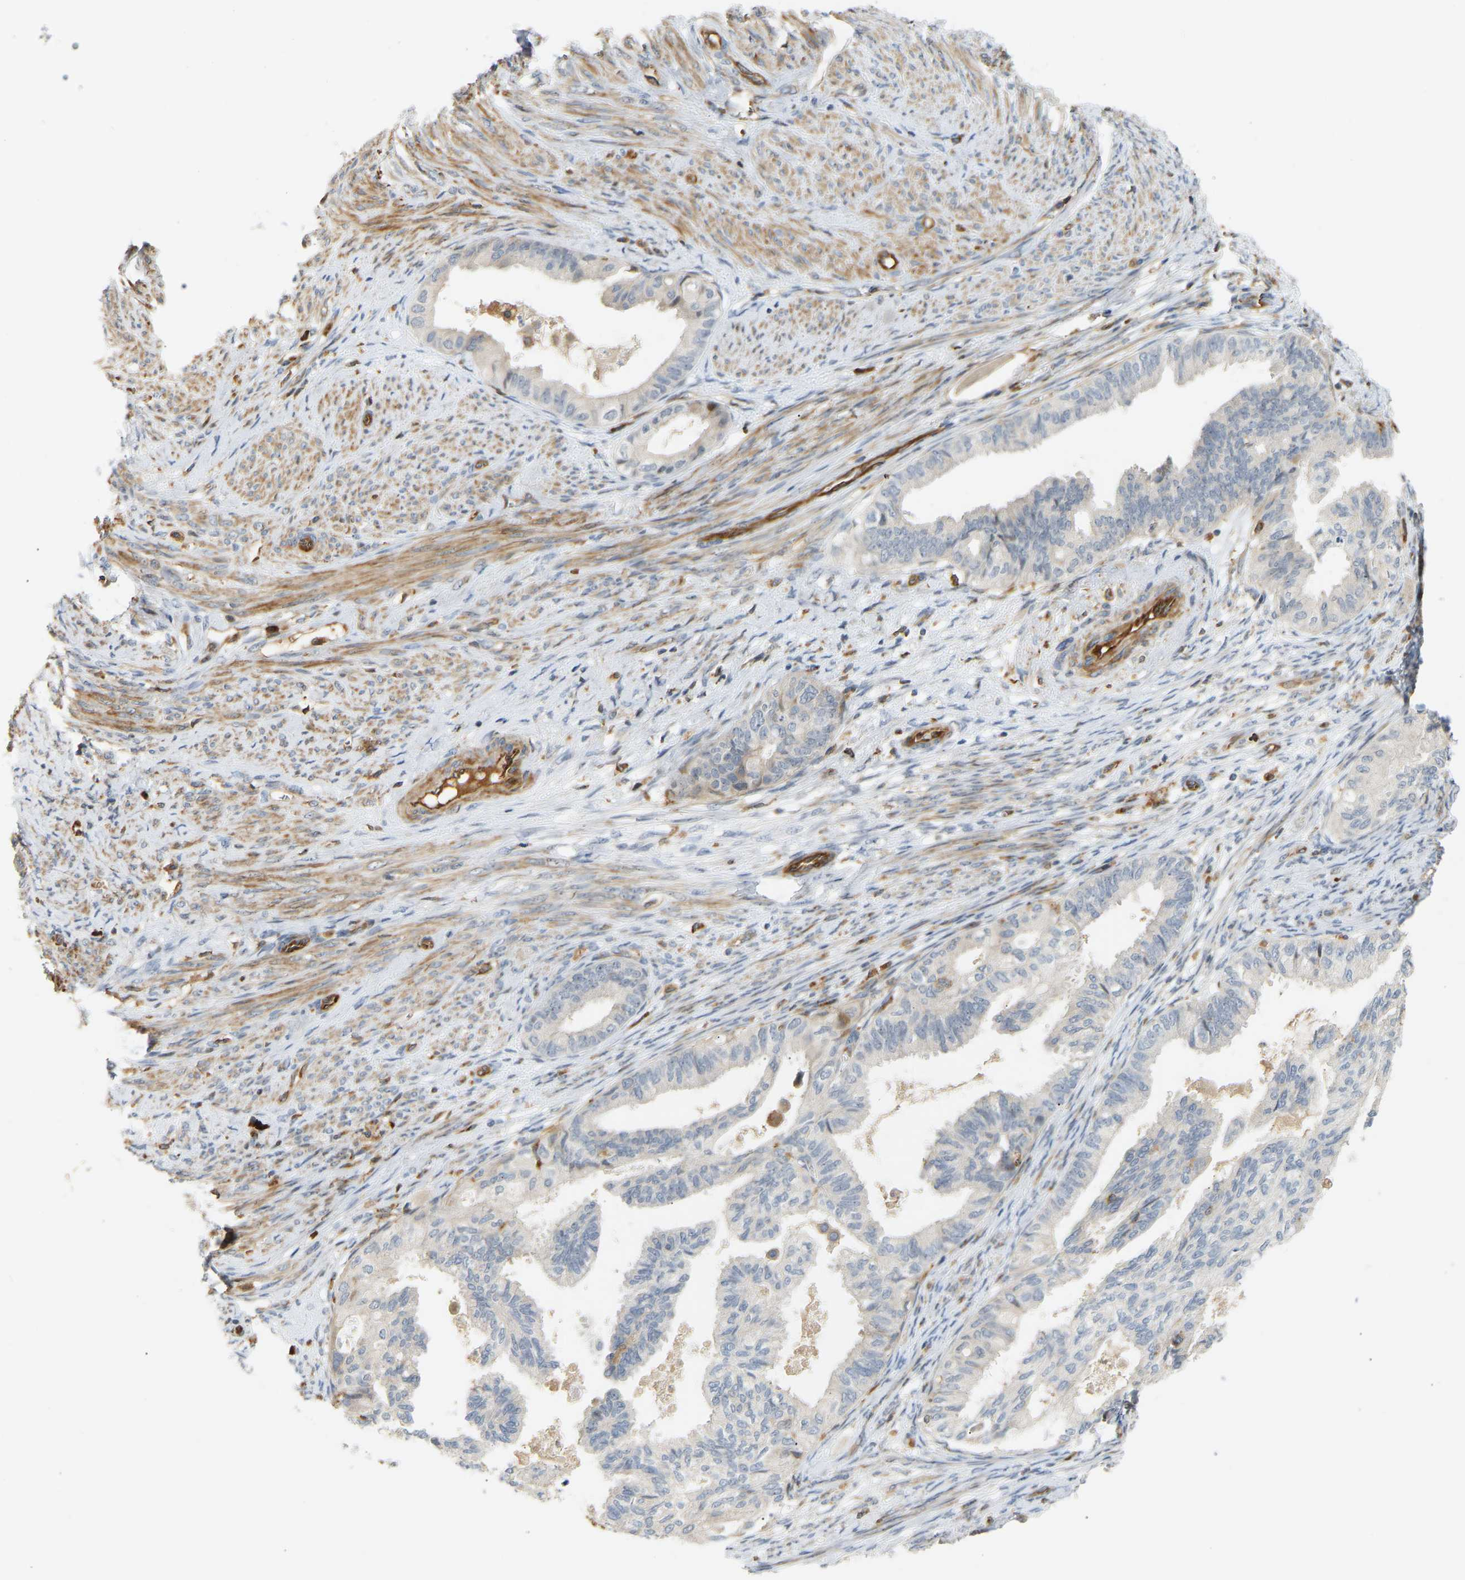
{"staining": {"intensity": "negative", "quantity": "none", "location": "none"}, "tissue": "cervical cancer", "cell_type": "Tumor cells", "image_type": "cancer", "snomed": [{"axis": "morphology", "description": "Normal tissue, NOS"}, {"axis": "morphology", "description": "Adenocarcinoma, NOS"}, {"axis": "topography", "description": "Cervix"}, {"axis": "topography", "description": "Endometrium"}], "caption": "This is an IHC image of cervical adenocarcinoma. There is no staining in tumor cells.", "gene": "PLCG2", "patient": {"sex": "female", "age": 86}}